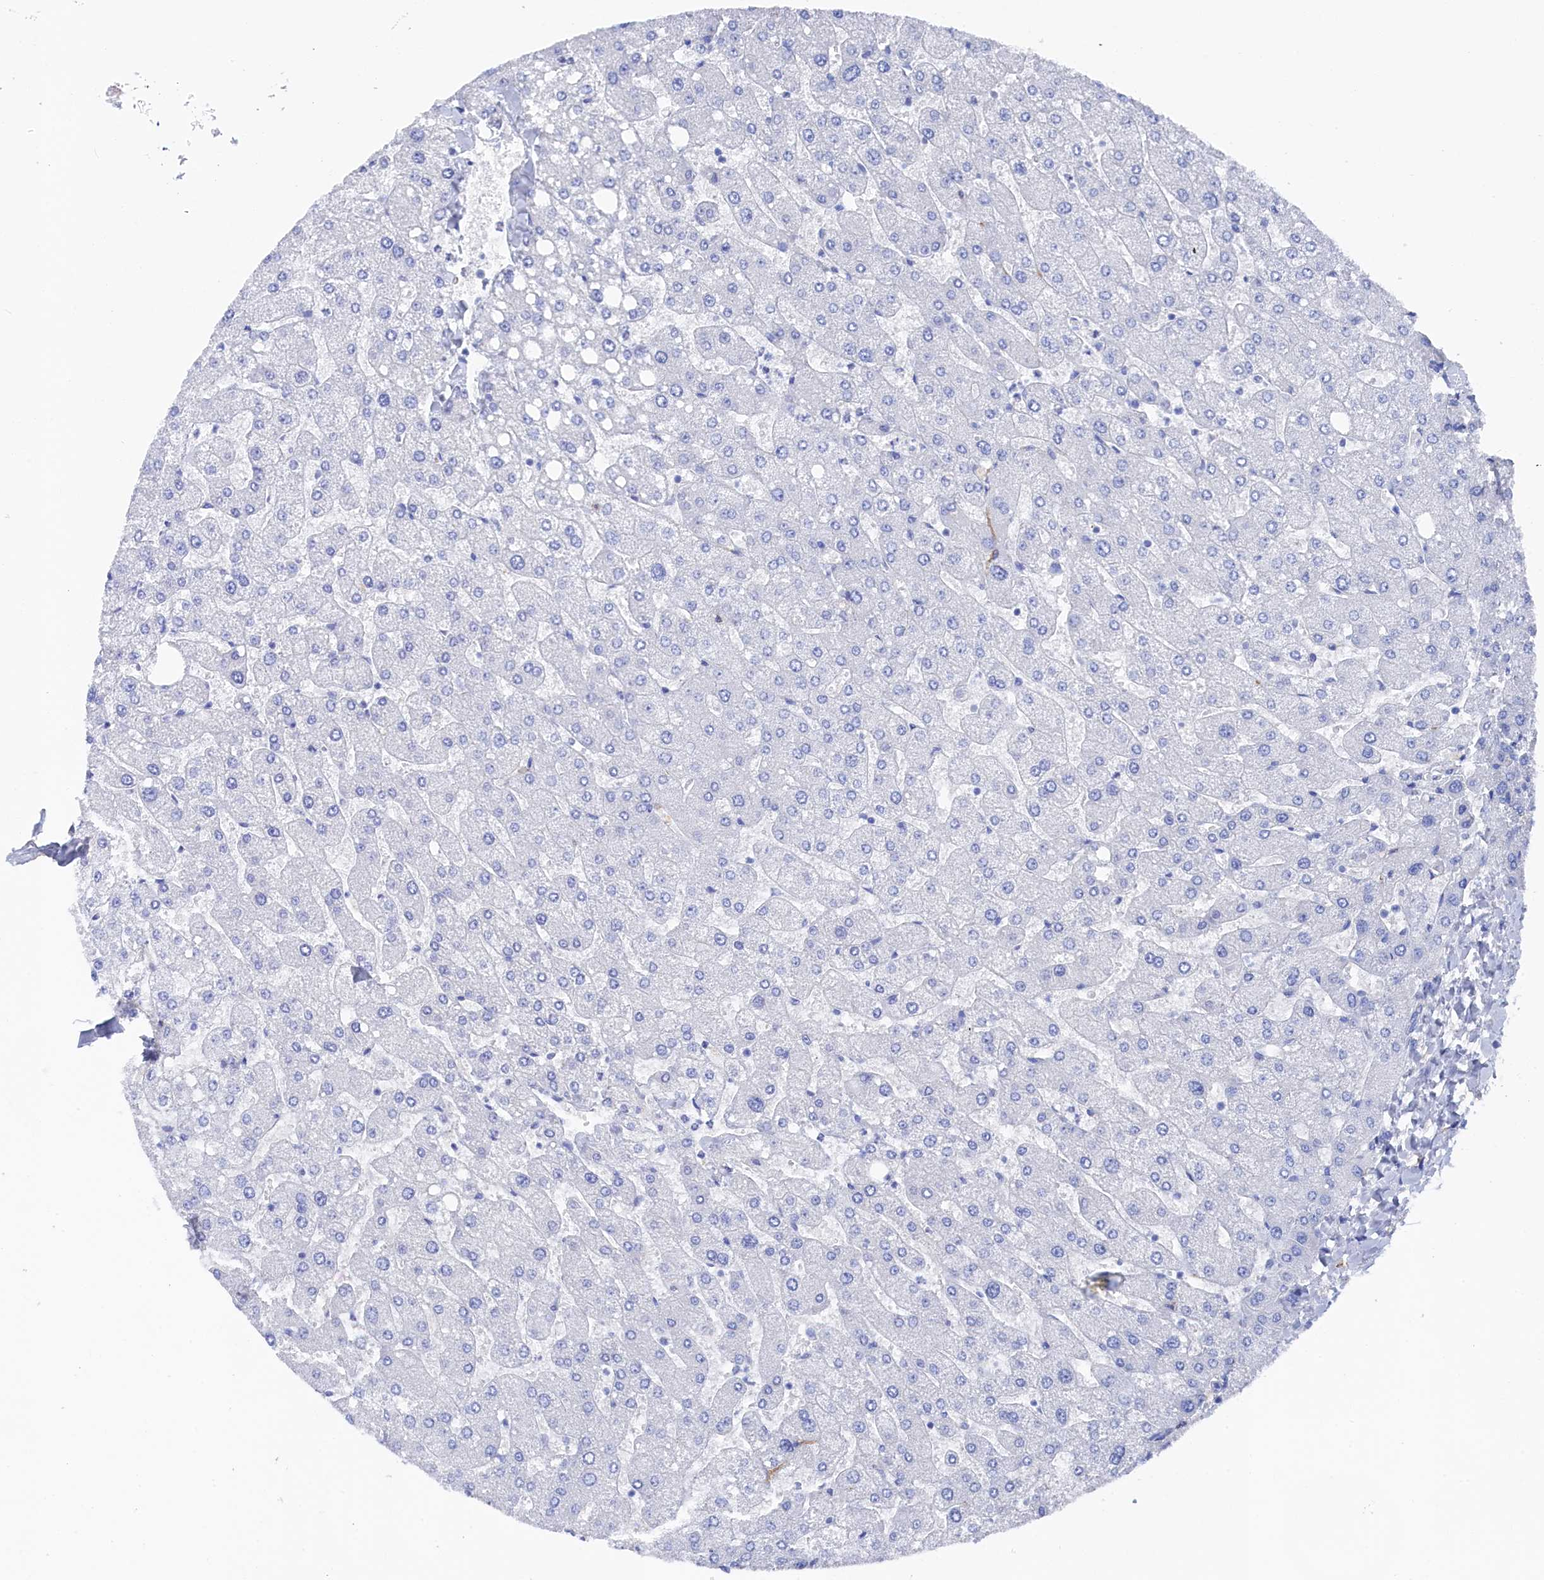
{"staining": {"intensity": "negative", "quantity": "none", "location": "none"}, "tissue": "liver", "cell_type": "Cholangiocytes", "image_type": "normal", "snomed": [{"axis": "morphology", "description": "Normal tissue, NOS"}, {"axis": "topography", "description": "Liver"}], "caption": "Cholangiocytes show no significant protein positivity in normal liver. The staining is performed using DAB brown chromogen with nuclei counter-stained in using hematoxylin.", "gene": "TMOD2", "patient": {"sex": "male", "age": 55}}